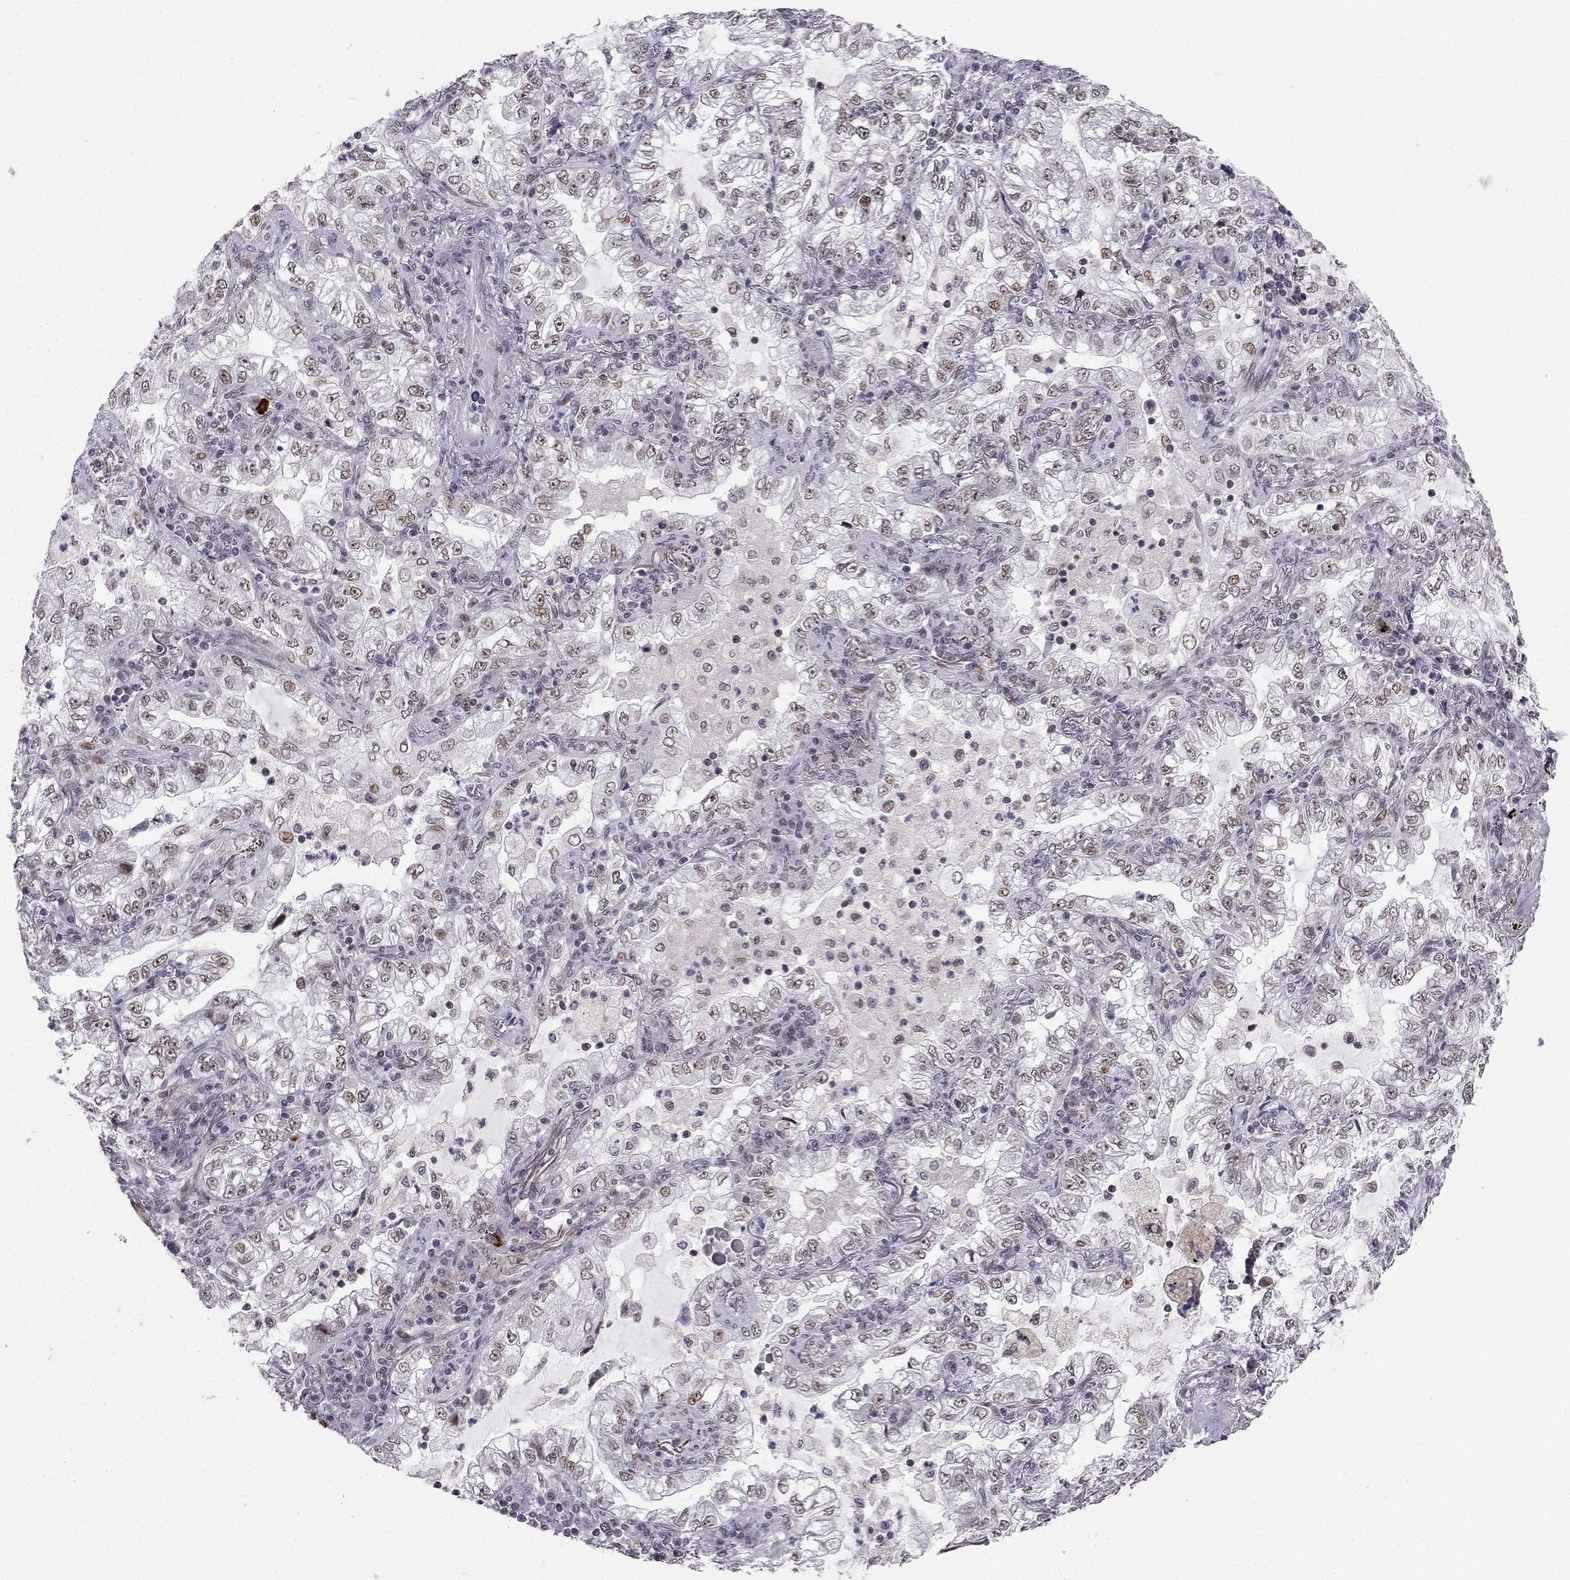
{"staining": {"intensity": "weak", "quantity": "25%-75%", "location": "nuclear"}, "tissue": "lung cancer", "cell_type": "Tumor cells", "image_type": "cancer", "snomed": [{"axis": "morphology", "description": "Adenocarcinoma, NOS"}, {"axis": "topography", "description": "Lung"}], "caption": "A brown stain shows weak nuclear positivity of a protein in adenocarcinoma (lung) tumor cells. (brown staining indicates protein expression, while blue staining denotes nuclei).", "gene": "RPRD2", "patient": {"sex": "female", "age": 73}}